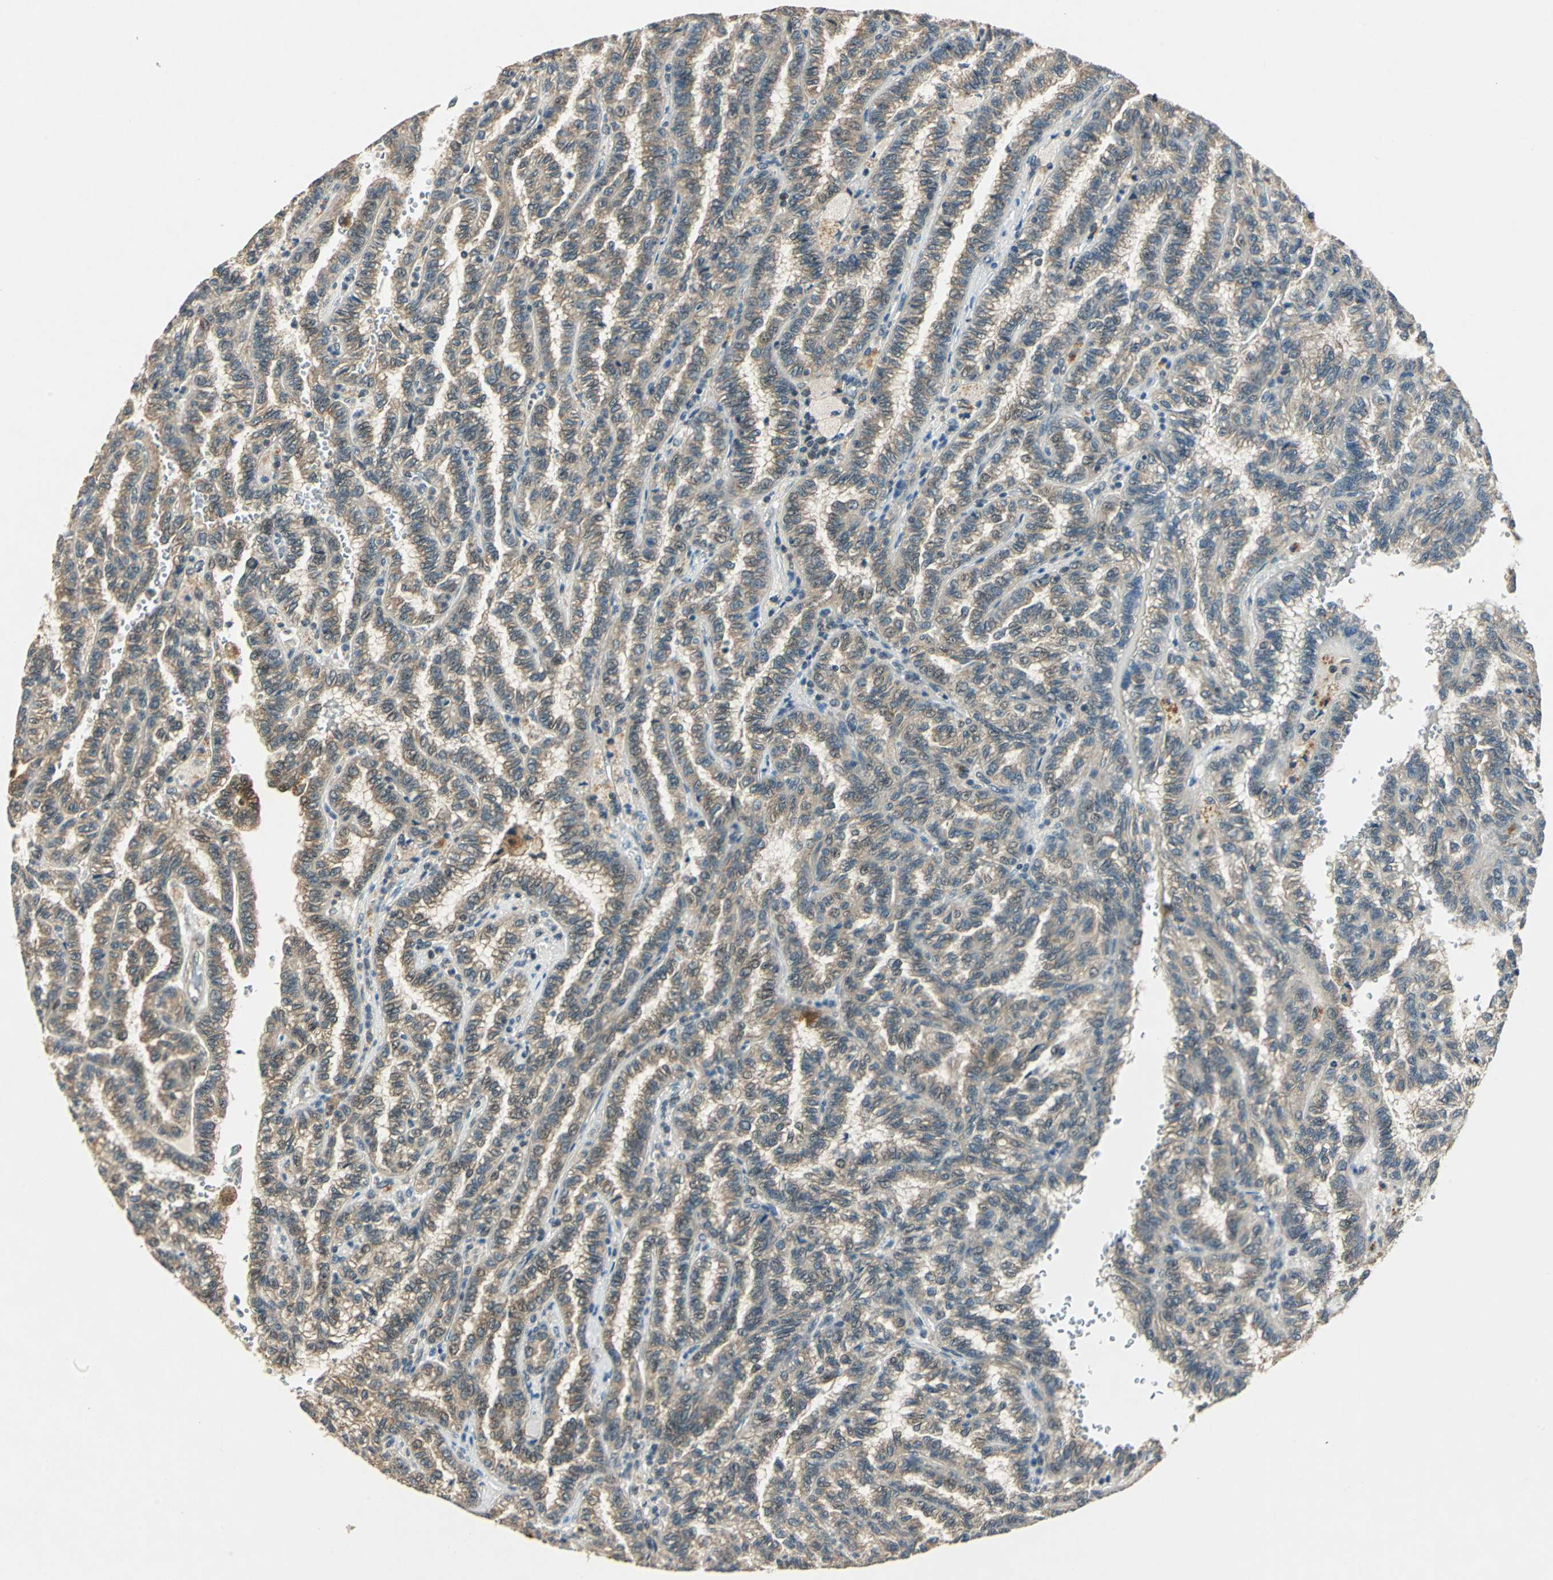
{"staining": {"intensity": "weak", "quantity": ">75%", "location": "cytoplasmic/membranous"}, "tissue": "renal cancer", "cell_type": "Tumor cells", "image_type": "cancer", "snomed": [{"axis": "morphology", "description": "Inflammation, NOS"}, {"axis": "morphology", "description": "Adenocarcinoma, NOS"}, {"axis": "topography", "description": "Kidney"}], "caption": "Immunohistochemical staining of adenocarcinoma (renal) exhibits weak cytoplasmic/membranous protein expression in approximately >75% of tumor cells.", "gene": "AHSA1", "patient": {"sex": "male", "age": 68}}